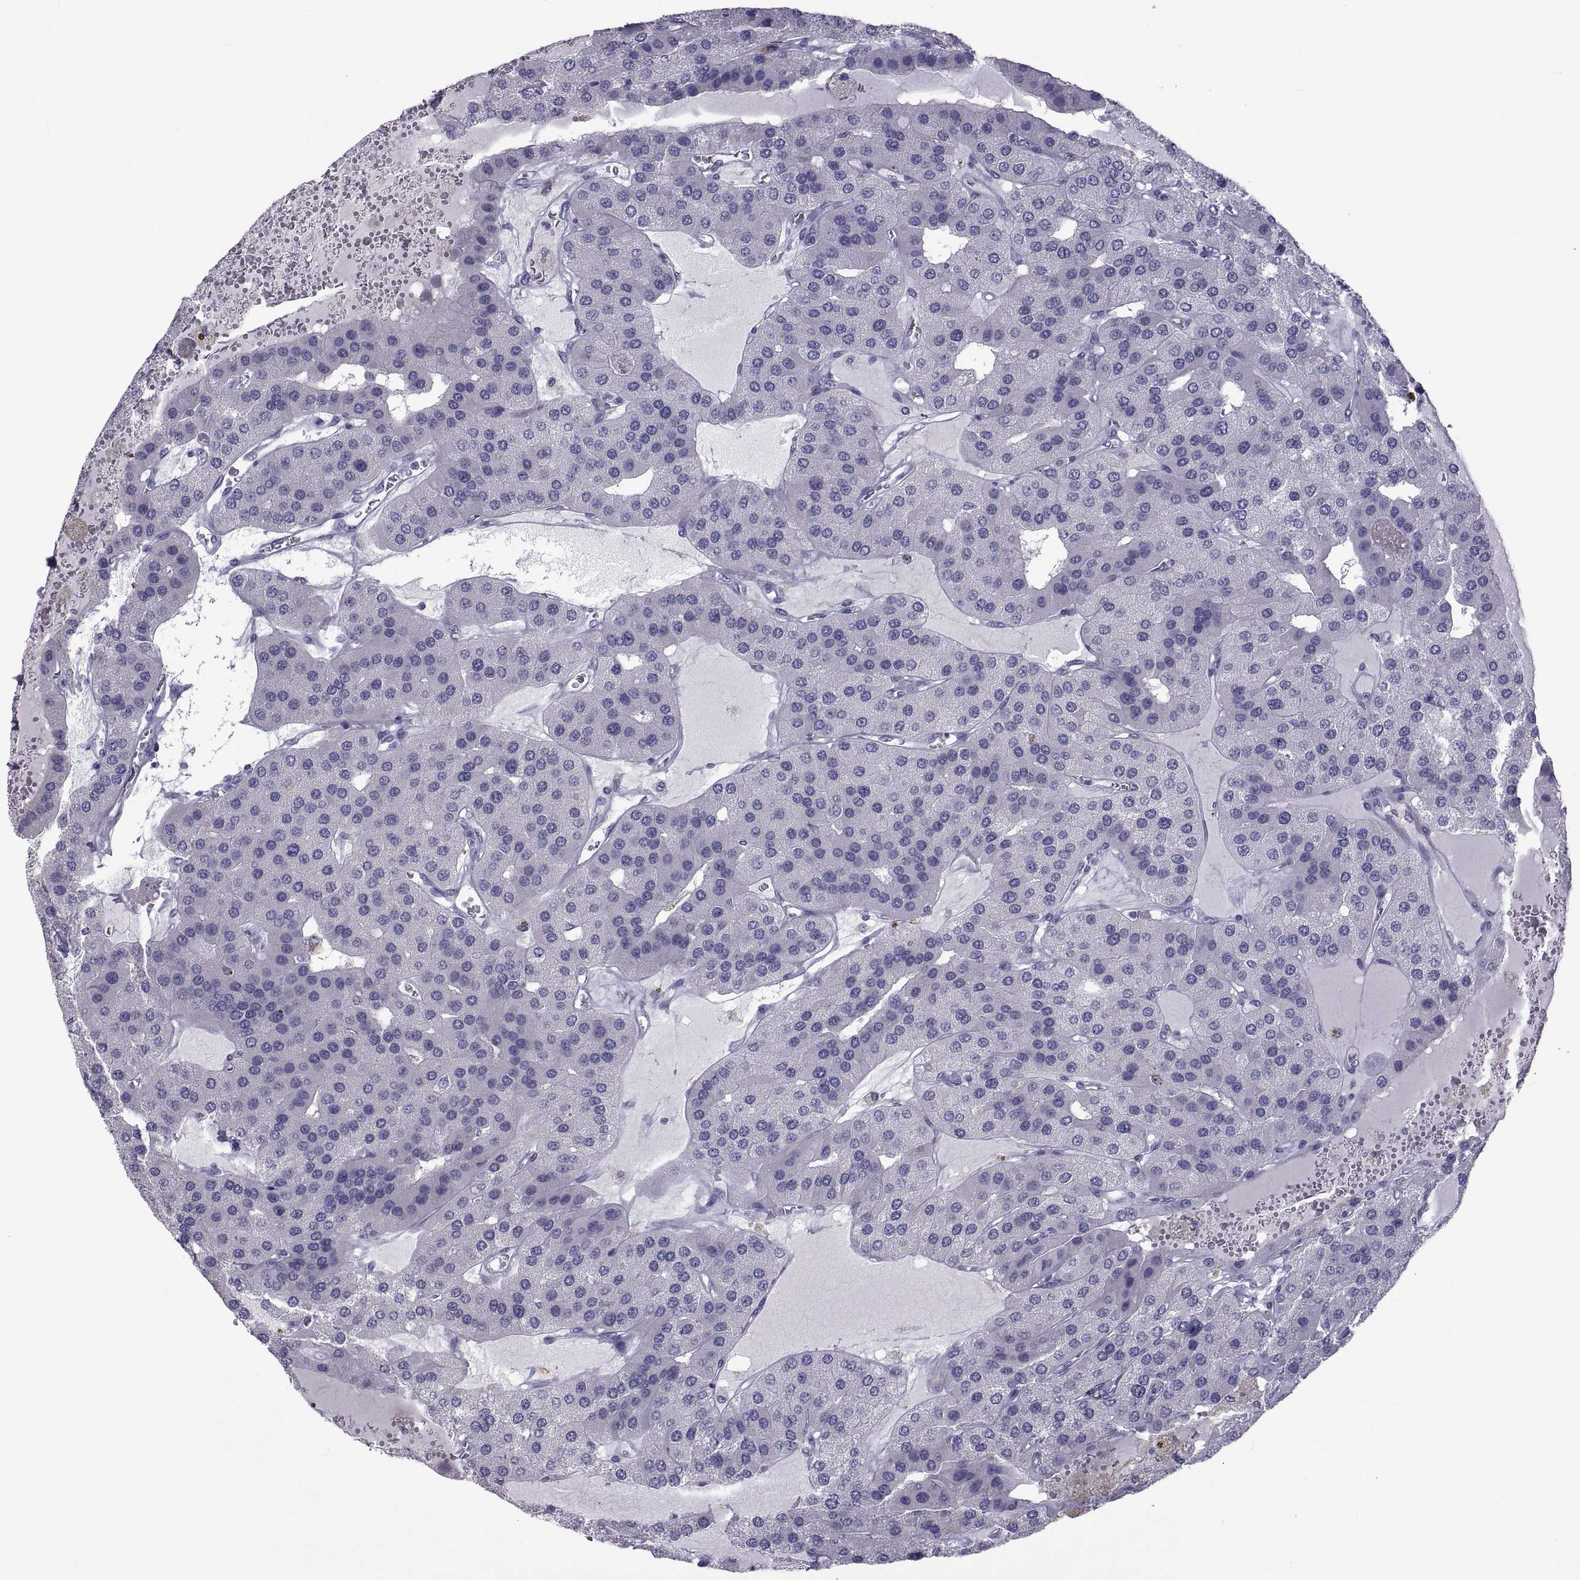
{"staining": {"intensity": "negative", "quantity": "none", "location": "none"}, "tissue": "parathyroid gland", "cell_type": "Glandular cells", "image_type": "normal", "snomed": [{"axis": "morphology", "description": "Normal tissue, NOS"}, {"axis": "morphology", "description": "Adenoma, NOS"}, {"axis": "topography", "description": "Parathyroid gland"}], "caption": "This is a micrograph of immunohistochemistry (IHC) staining of unremarkable parathyroid gland, which shows no staining in glandular cells.", "gene": "MAGEB1", "patient": {"sex": "female", "age": 86}}